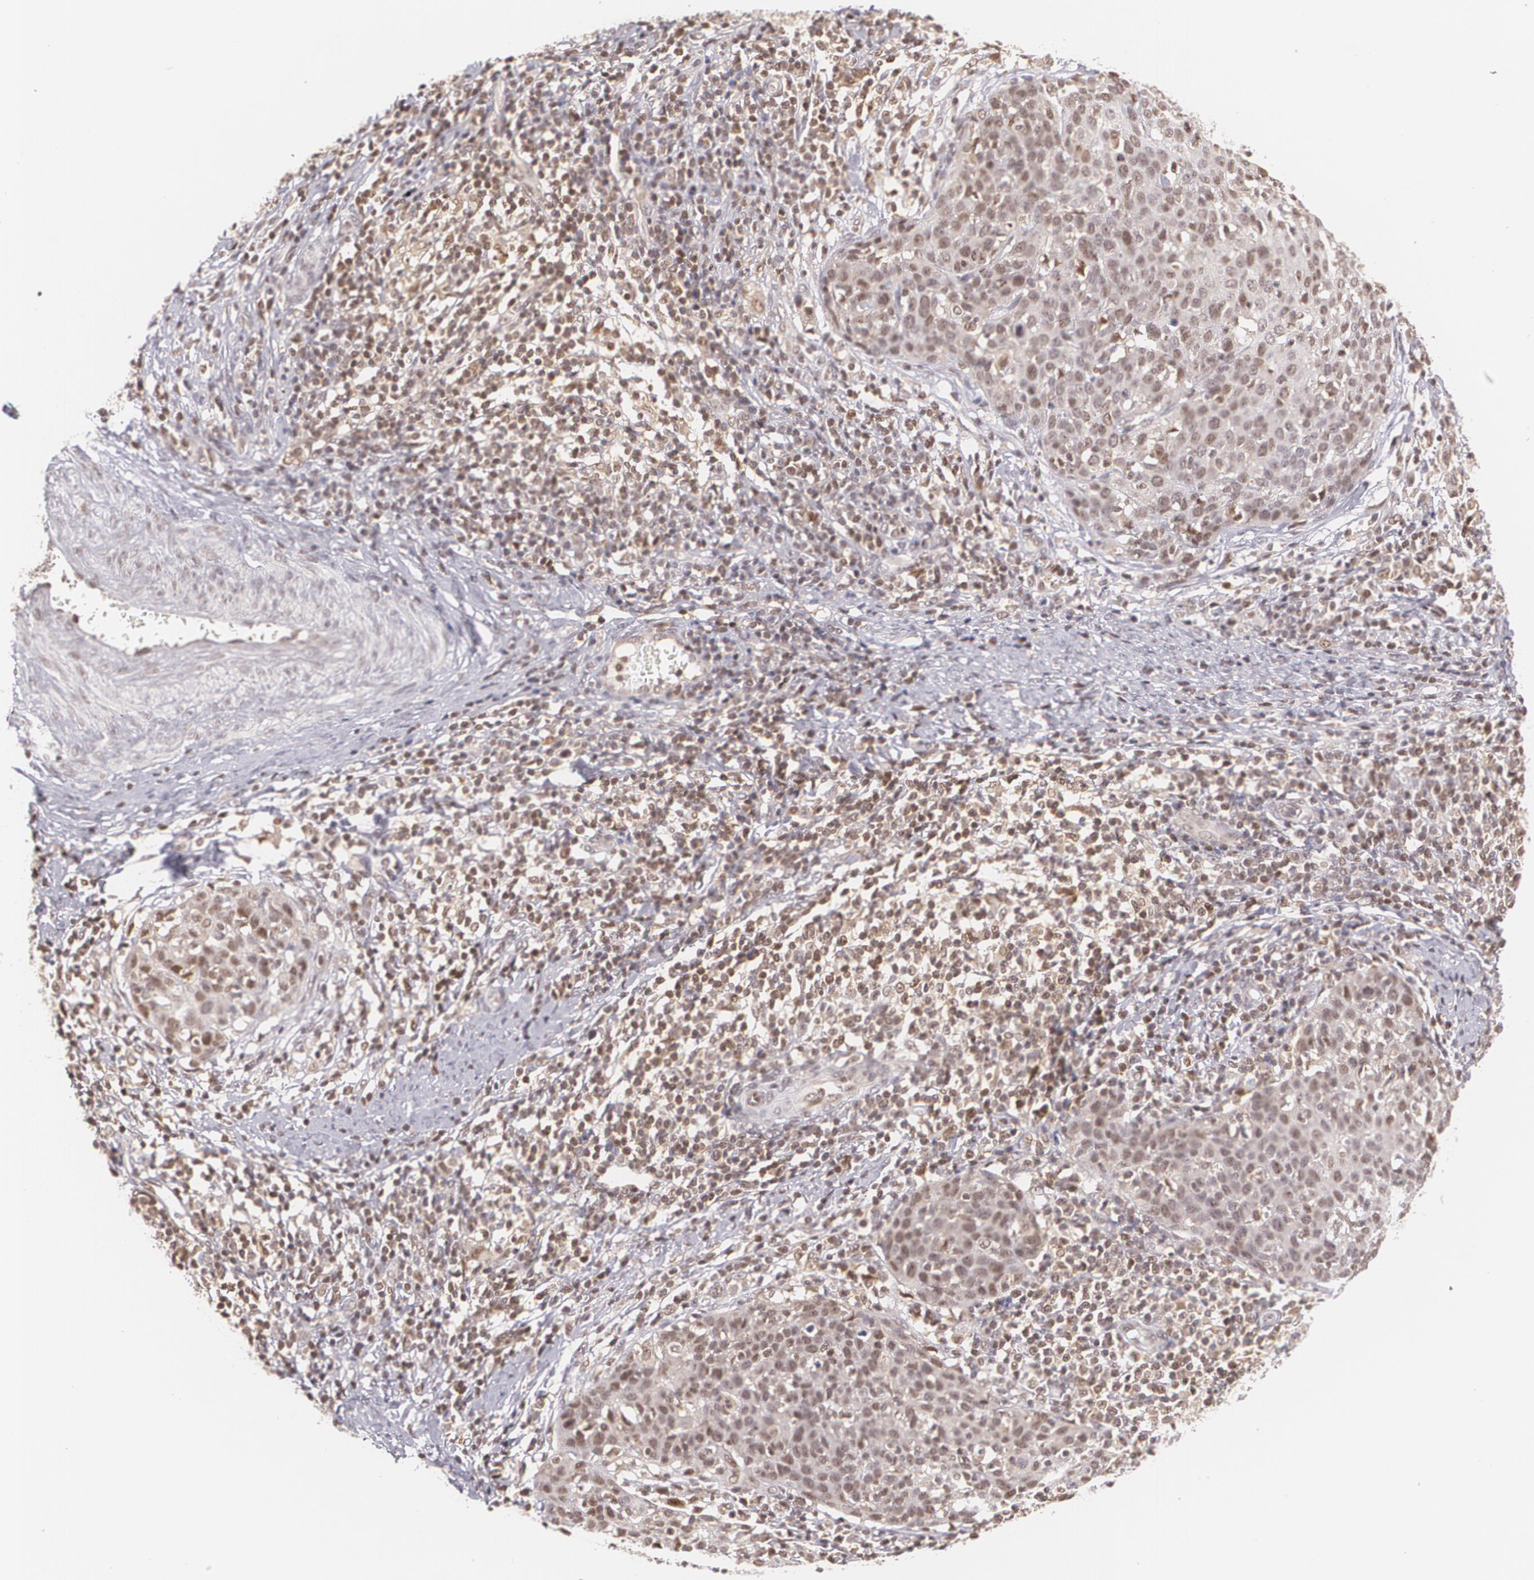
{"staining": {"intensity": "weak", "quantity": "25%-75%", "location": "nuclear"}, "tissue": "cervical cancer", "cell_type": "Tumor cells", "image_type": "cancer", "snomed": [{"axis": "morphology", "description": "Squamous cell carcinoma, NOS"}, {"axis": "topography", "description": "Cervix"}], "caption": "Immunohistochemical staining of human cervical cancer displays weak nuclear protein staining in approximately 25%-75% of tumor cells. (DAB = brown stain, brightfield microscopy at high magnification).", "gene": "CUL2", "patient": {"sex": "female", "age": 38}}